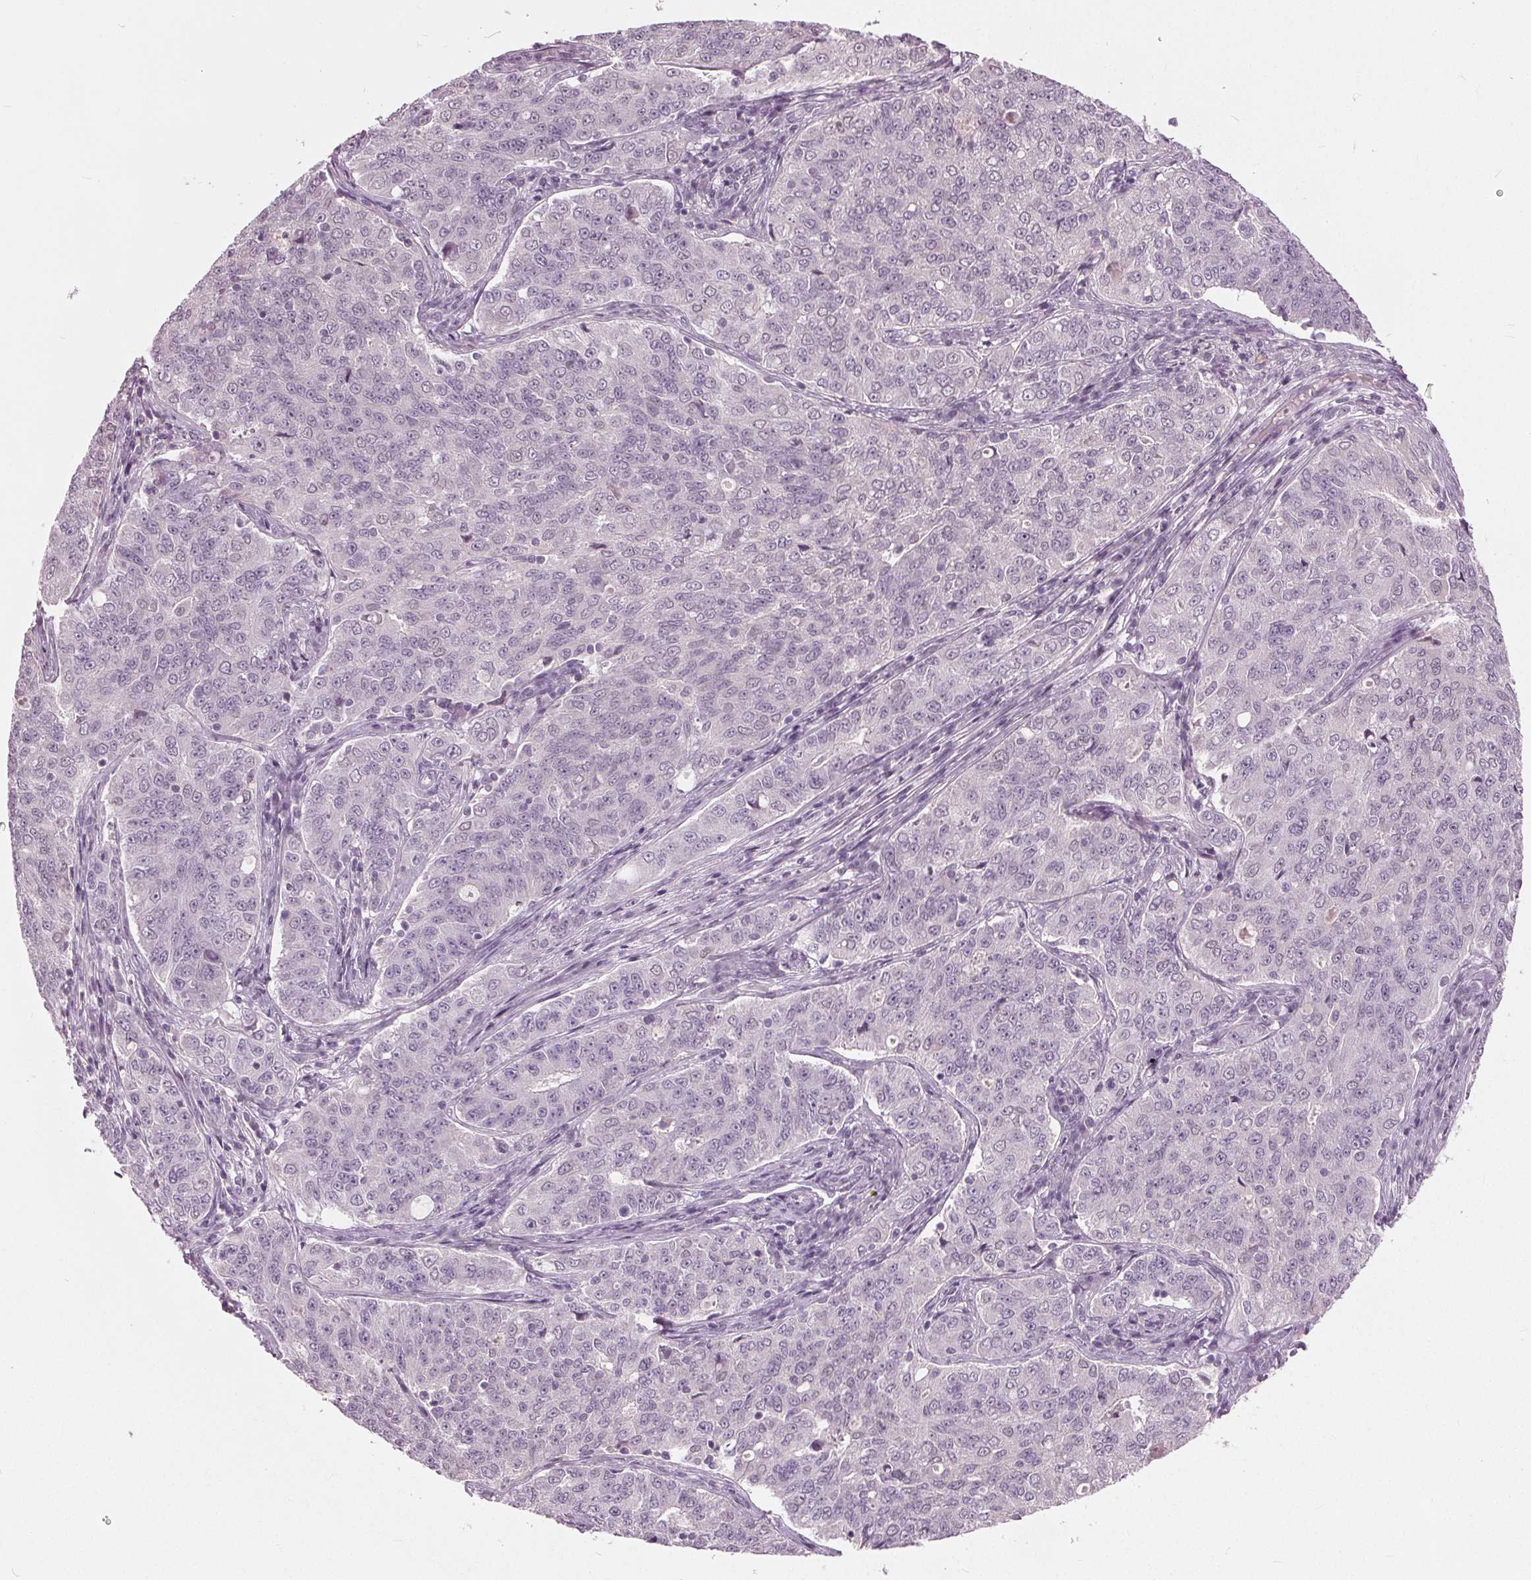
{"staining": {"intensity": "negative", "quantity": "none", "location": "none"}, "tissue": "endometrial cancer", "cell_type": "Tumor cells", "image_type": "cancer", "snomed": [{"axis": "morphology", "description": "Adenocarcinoma, NOS"}, {"axis": "topography", "description": "Endometrium"}], "caption": "Tumor cells are negative for brown protein staining in endometrial cancer (adenocarcinoma). (Immunohistochemistry (ihc), brightfield microscopy, high magnification).", "gene": "TKFC", "patient": {"sex": "female", "age": 43}}